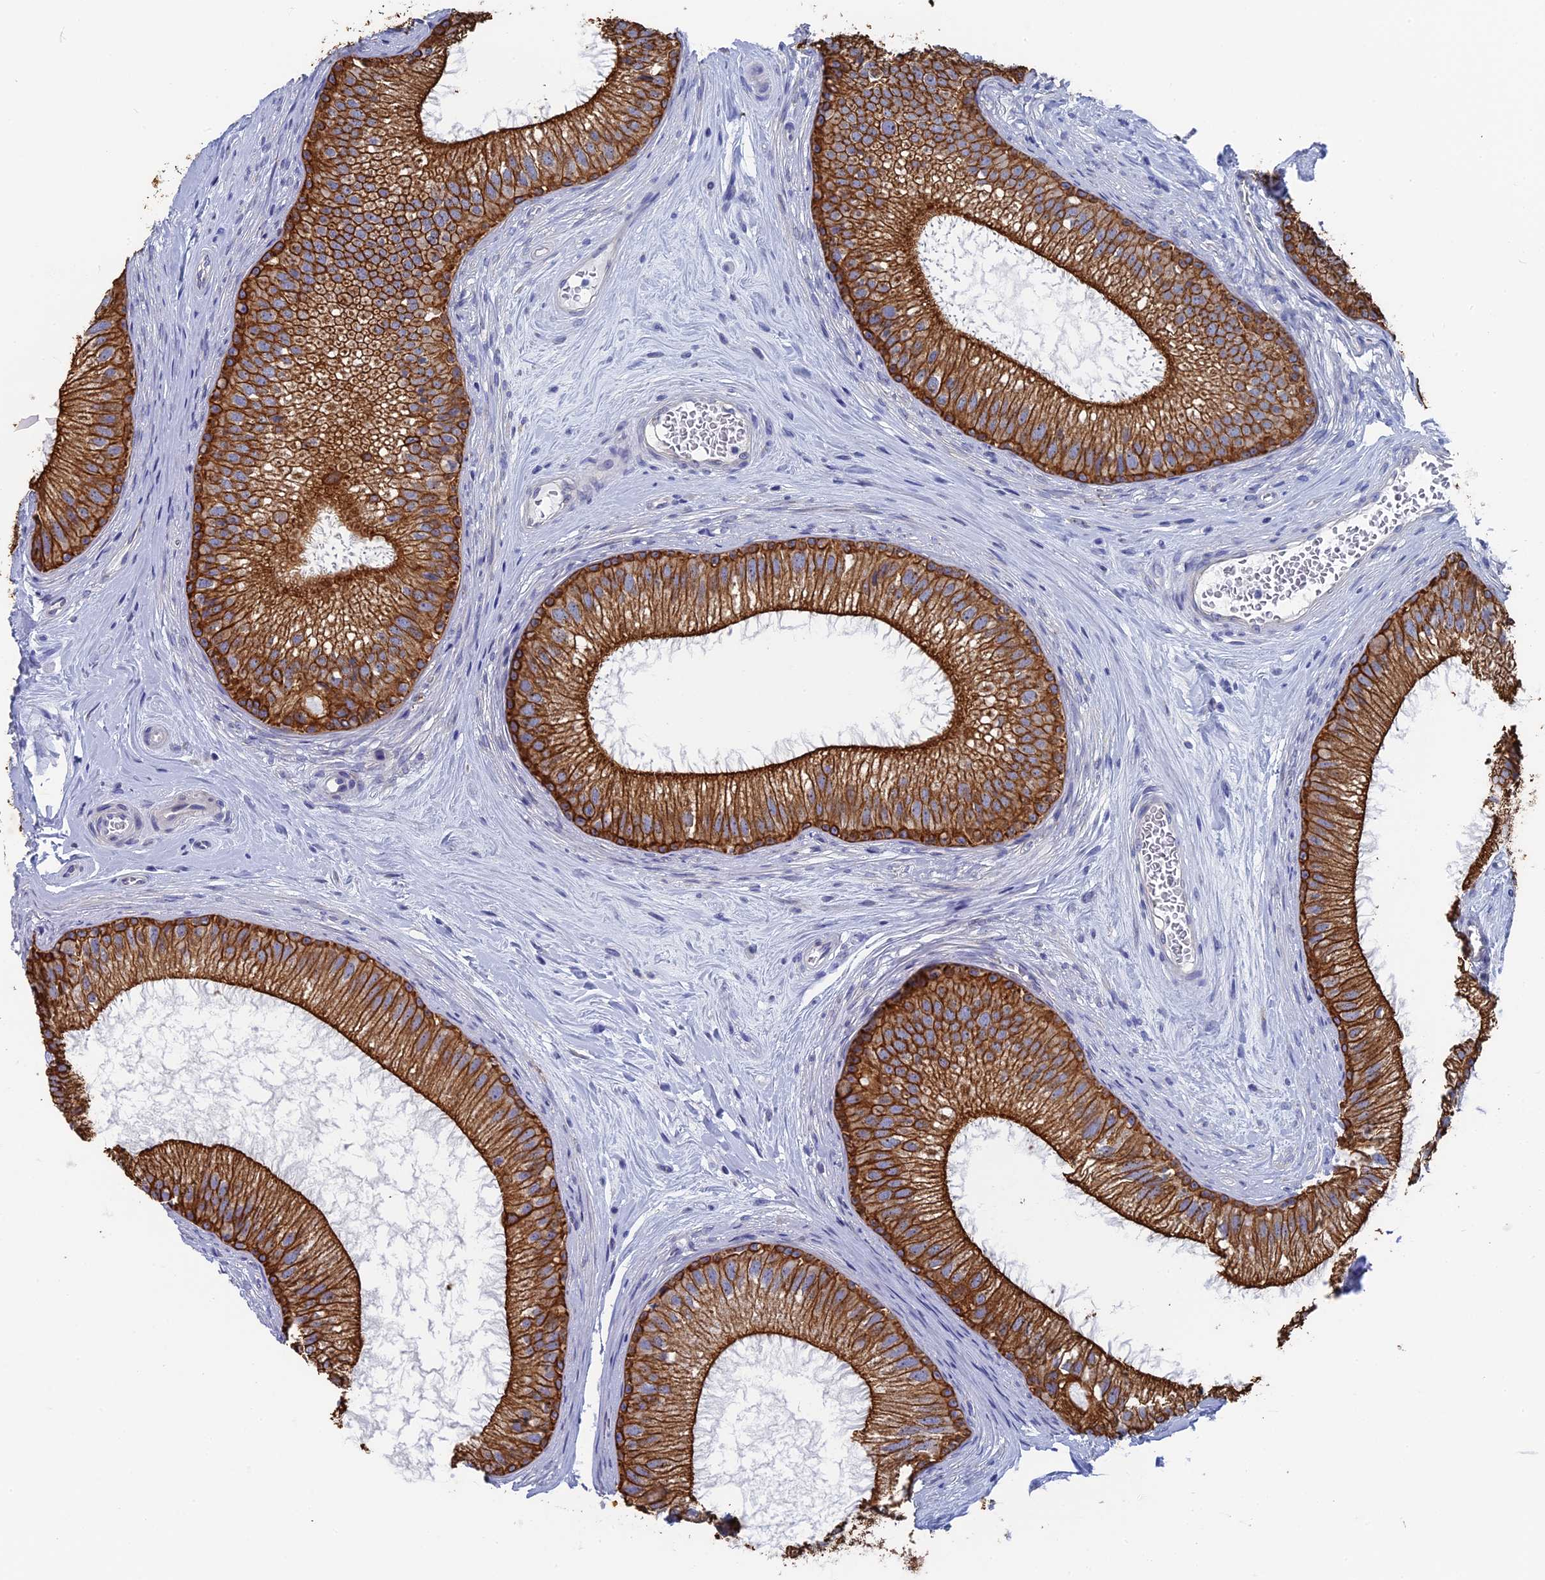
{"staining": {"intensity": "strong", "quantity": ">75%", "location": "cytoplasmic/membranous"}, "tissue": "epididymis", "cell_type": "Glandular cells", "image_type": "normal", "snomed": [{"axis": "morphology", "description": "Normal tissue, NOS"}, {"axis": "topography", "description": "Epididymis"}], "caption": "Immunohistochemical staining of normal human epididymis demonstrates >75% levels of strong cytoplasmic/membranous protein staining in approximately >75% of glandular cells. (brown staining indicates protein expression, while blue staining denotes nuclei).", "gene": "SRFBP1", "patient": {"sex": "male", "age": 33}}